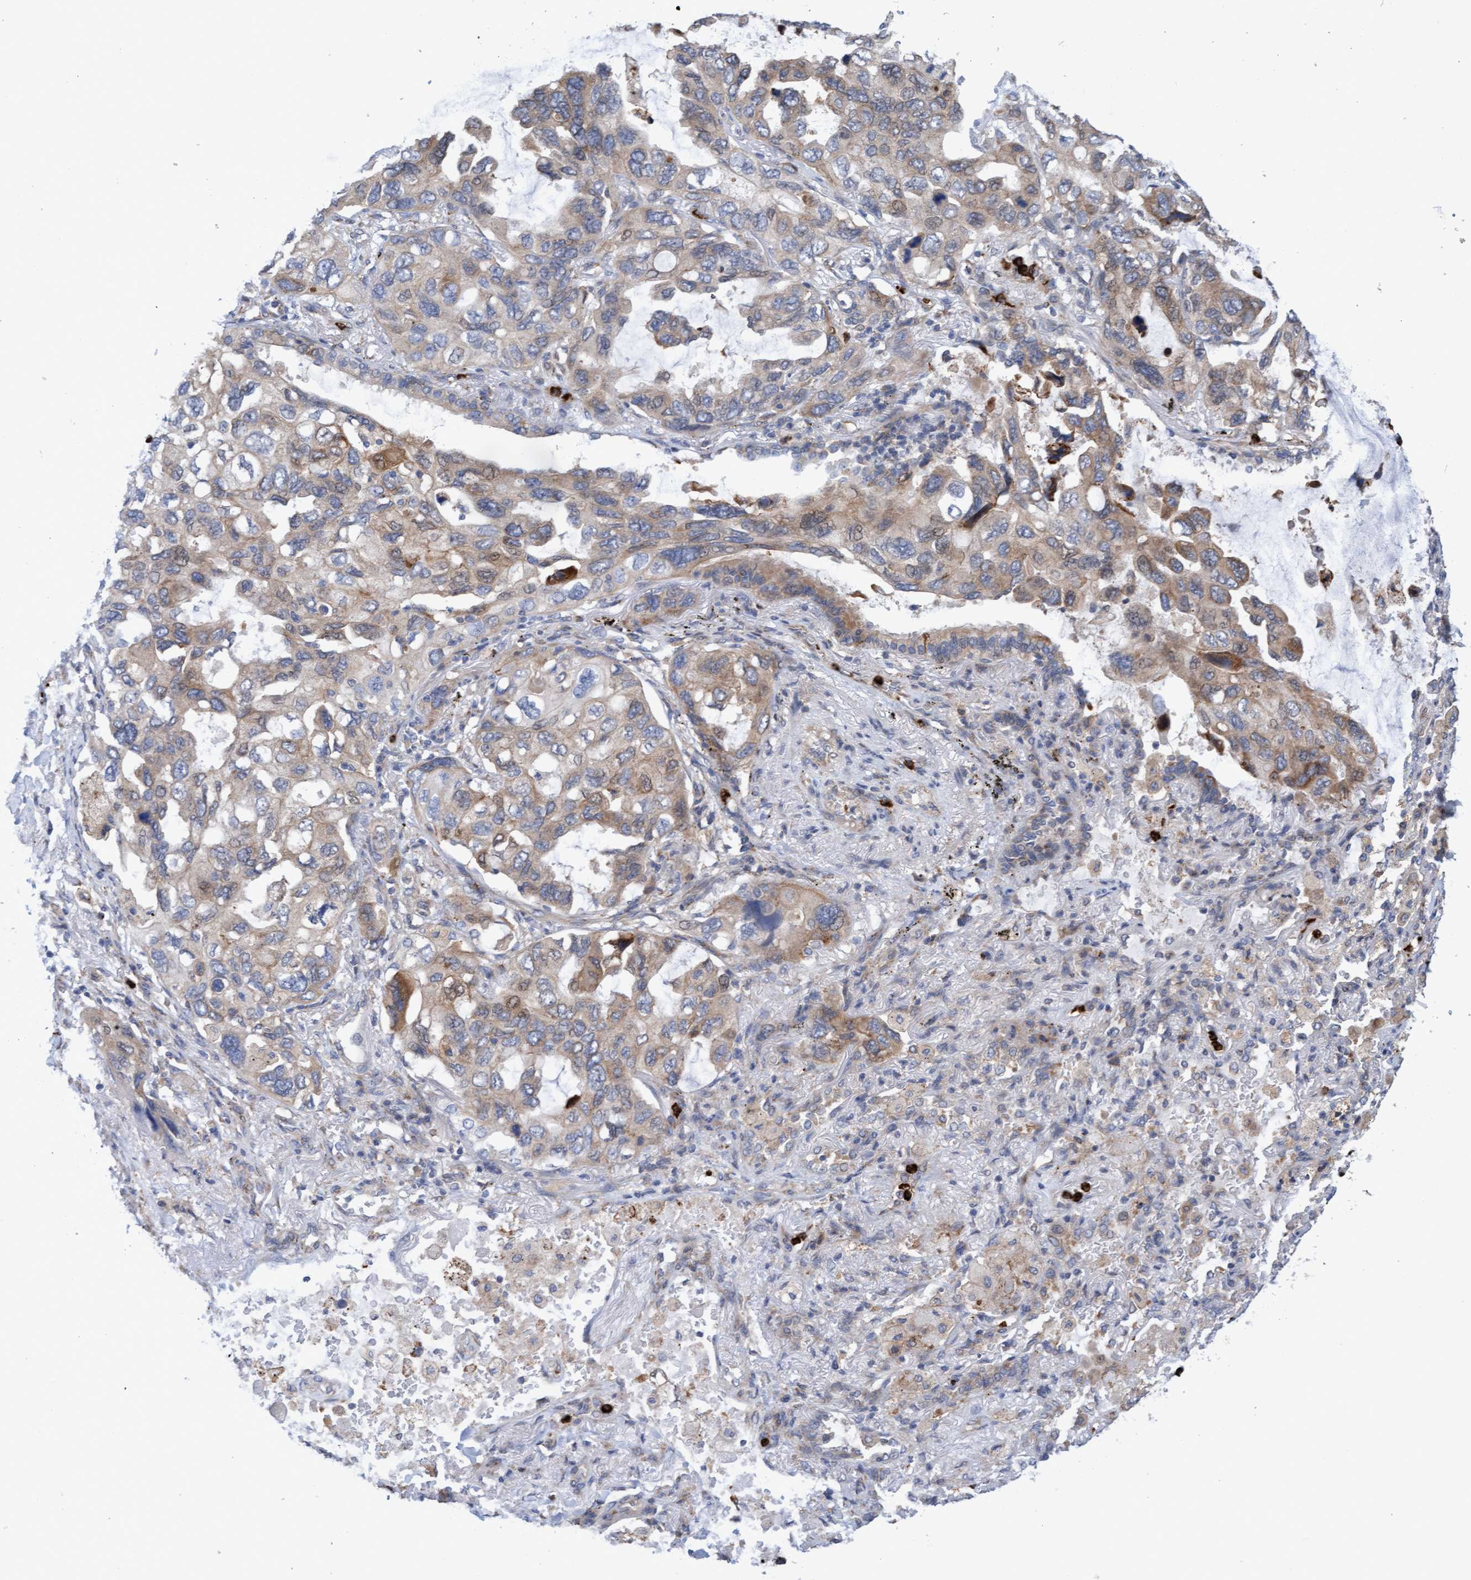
{"staining": {"intensity": "weak", "quantity": "25%-75%", "location": "cytoplasmic/membranous"}, "tissue": "lung cancer", "cell_type": "Tumor cells", "image_type": "cancer", "snomed": [{"axis": "morphology", "description": "Squamous cell carcinoma, NOS"}, {"axis": "topography", "description": "Lung"}], "caption": "Protein staining displays weak cytoplasmic/membranous staining in about 25%-75% of tumor cells in lung squamous cell carcinoma. (brown staining indicates protein expression, while blue staining denotes nuclei).", "gene": "MMP8", "patient": {"sex": "female", "age": 73}}